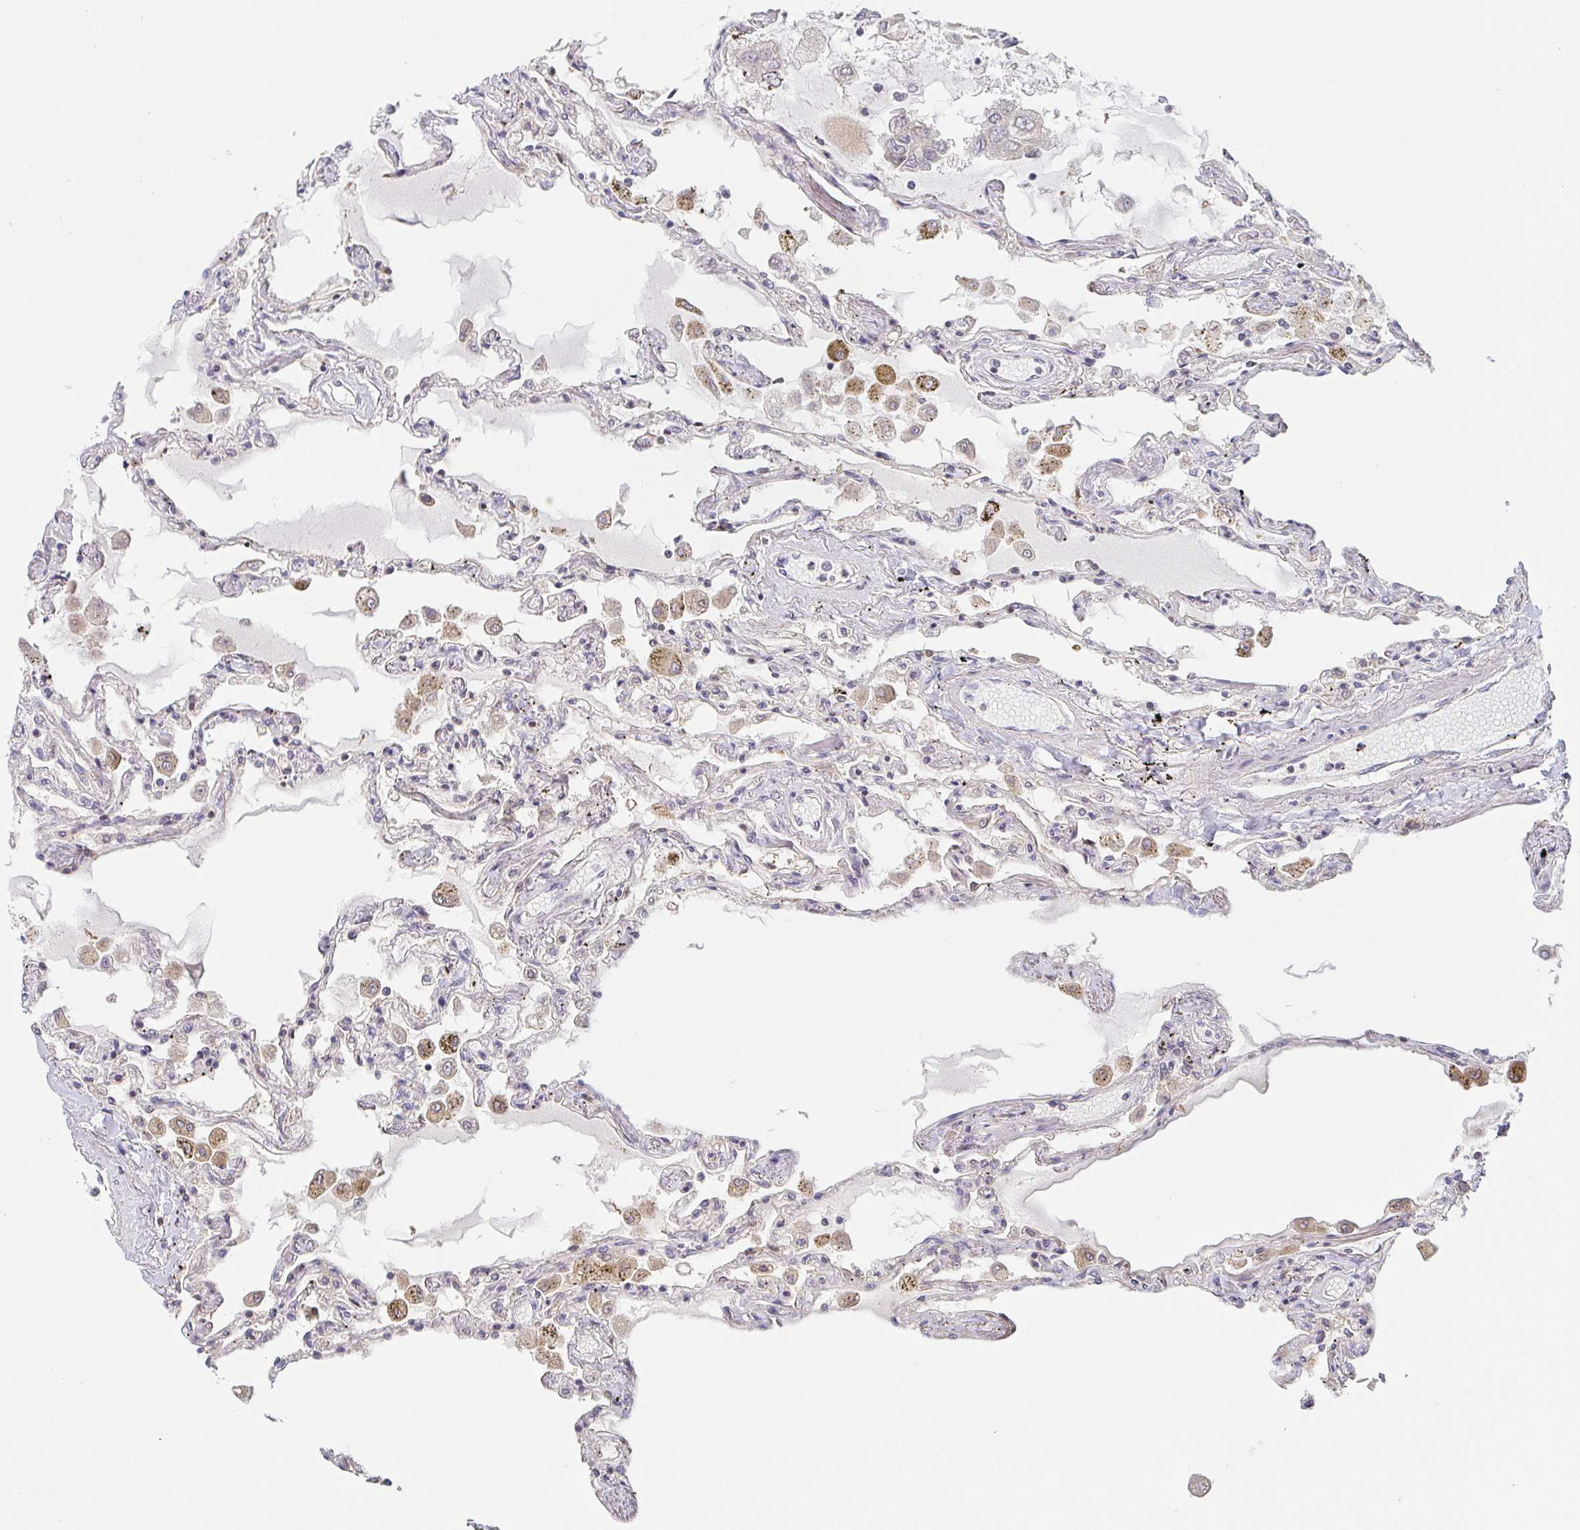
{"staining": {"intensity": "moderate", "quantity": "25%-75%", "location": "cytoplasmic/membranous"}, "tissue": "lung", "cell_type": "Alveolar cells", "image_type": "normal", "snomed": [{"axis": "morphology", "description": "Normal tissue, NOS"}, {"axis": "morphology", "description": "Adenocarcinoma, NOS"}, {"axis": "topography", "description": "Cartilage tissue"}, {"axis": "topography", "description": "Lung"}], "caption": "Lung stained with a protein marker displays moderate staining in alveolar cells.", "gene": "TUFT1", "patient": {"sex": "female", "age": 67}}